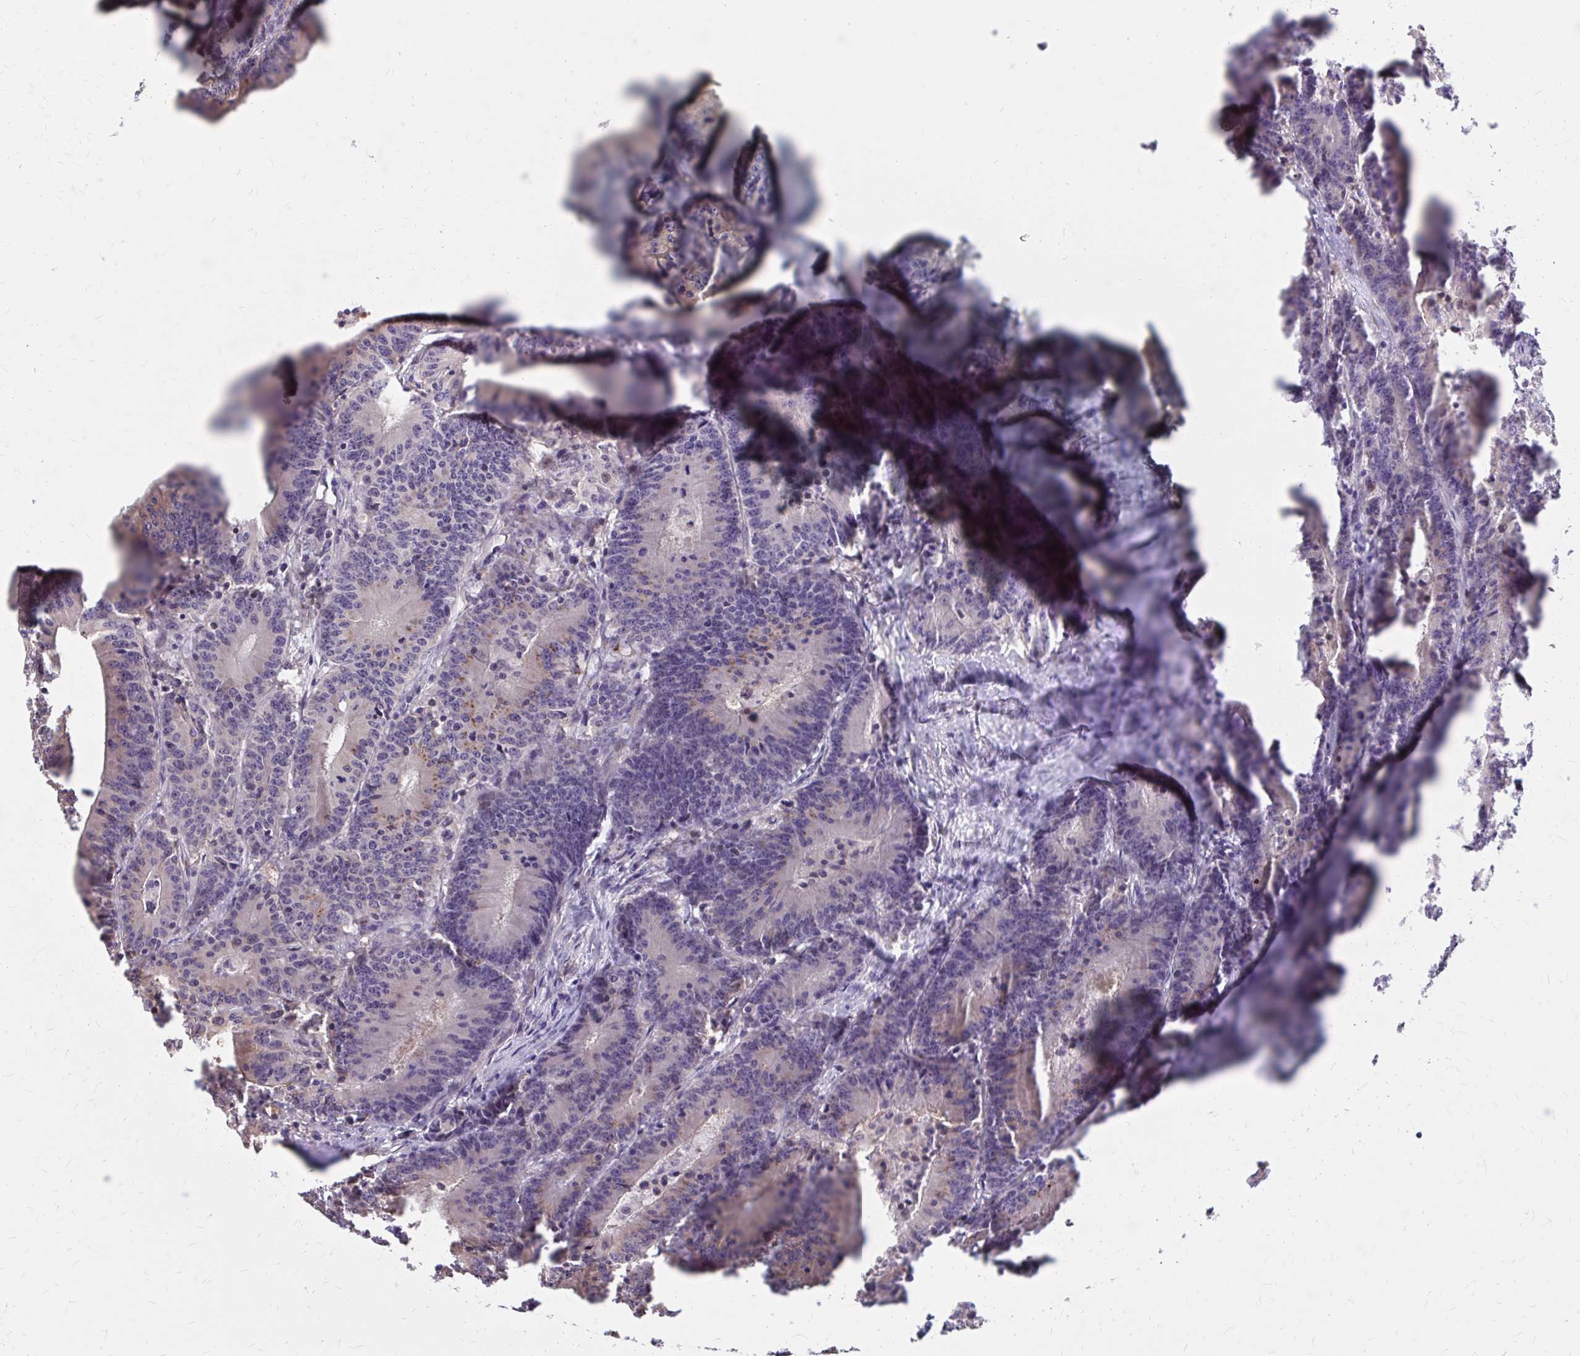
{"staining": {"intensity": "weak", "quantity": "<25%", "location": "cytoplasmic/membranous"}, "tissue": "colorectal cancer", "cell_type": "Tumor cells", "image_type": "cancer", "snomed": [{"axis": "morphology", "description": "Adenocarcinoma, NOS"}, {"axis": "topography", "description": "Colon"}], "caption": "There is no significant expression in tumor cells of colorectal adenocarcinoma.", "gene": "IFI44L", "patient": {"sex": "female", "age": 78}}